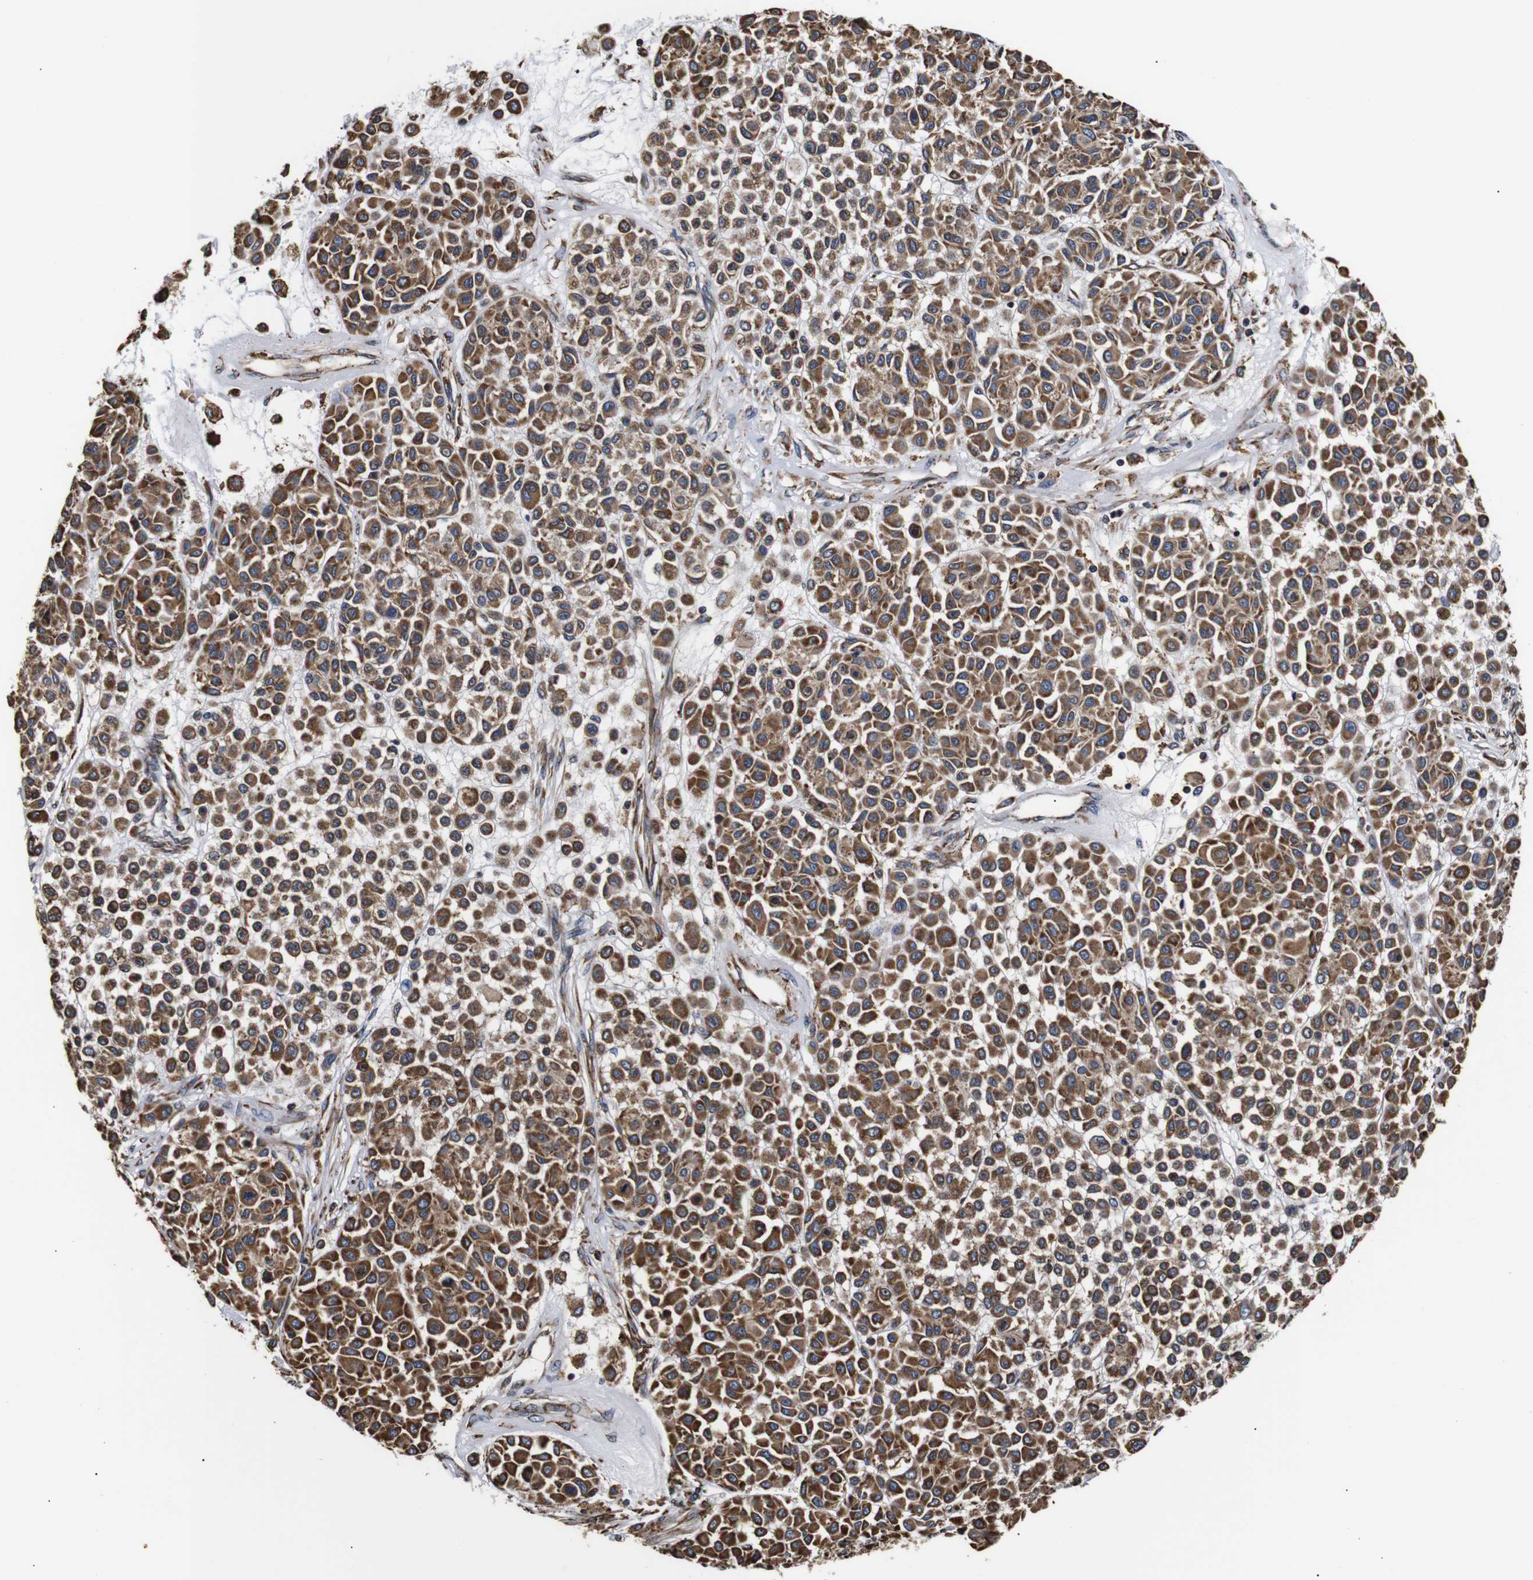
{"staining": {"intensity": "moderate", "quantity": ">75%", "location": "cytoplasmic/membranous"}, "tissue": "melanoma", "cell_type": "Tumor cells", "image_type": "cancer", "snomed": [{"axis": "morphology", "description": "Malignant melanoma, Metastatic site"}, {"axis": "topography", "description": "Soft tissue"}], "caption": "This image displays IHC staining of human malignant melanoma (metastatic site), with medium moderate cytoplasmic/membranous staining in about >75% of tumor cells.", "gene": "HHIP", "patient": {"sex": "male", "age": 41}}